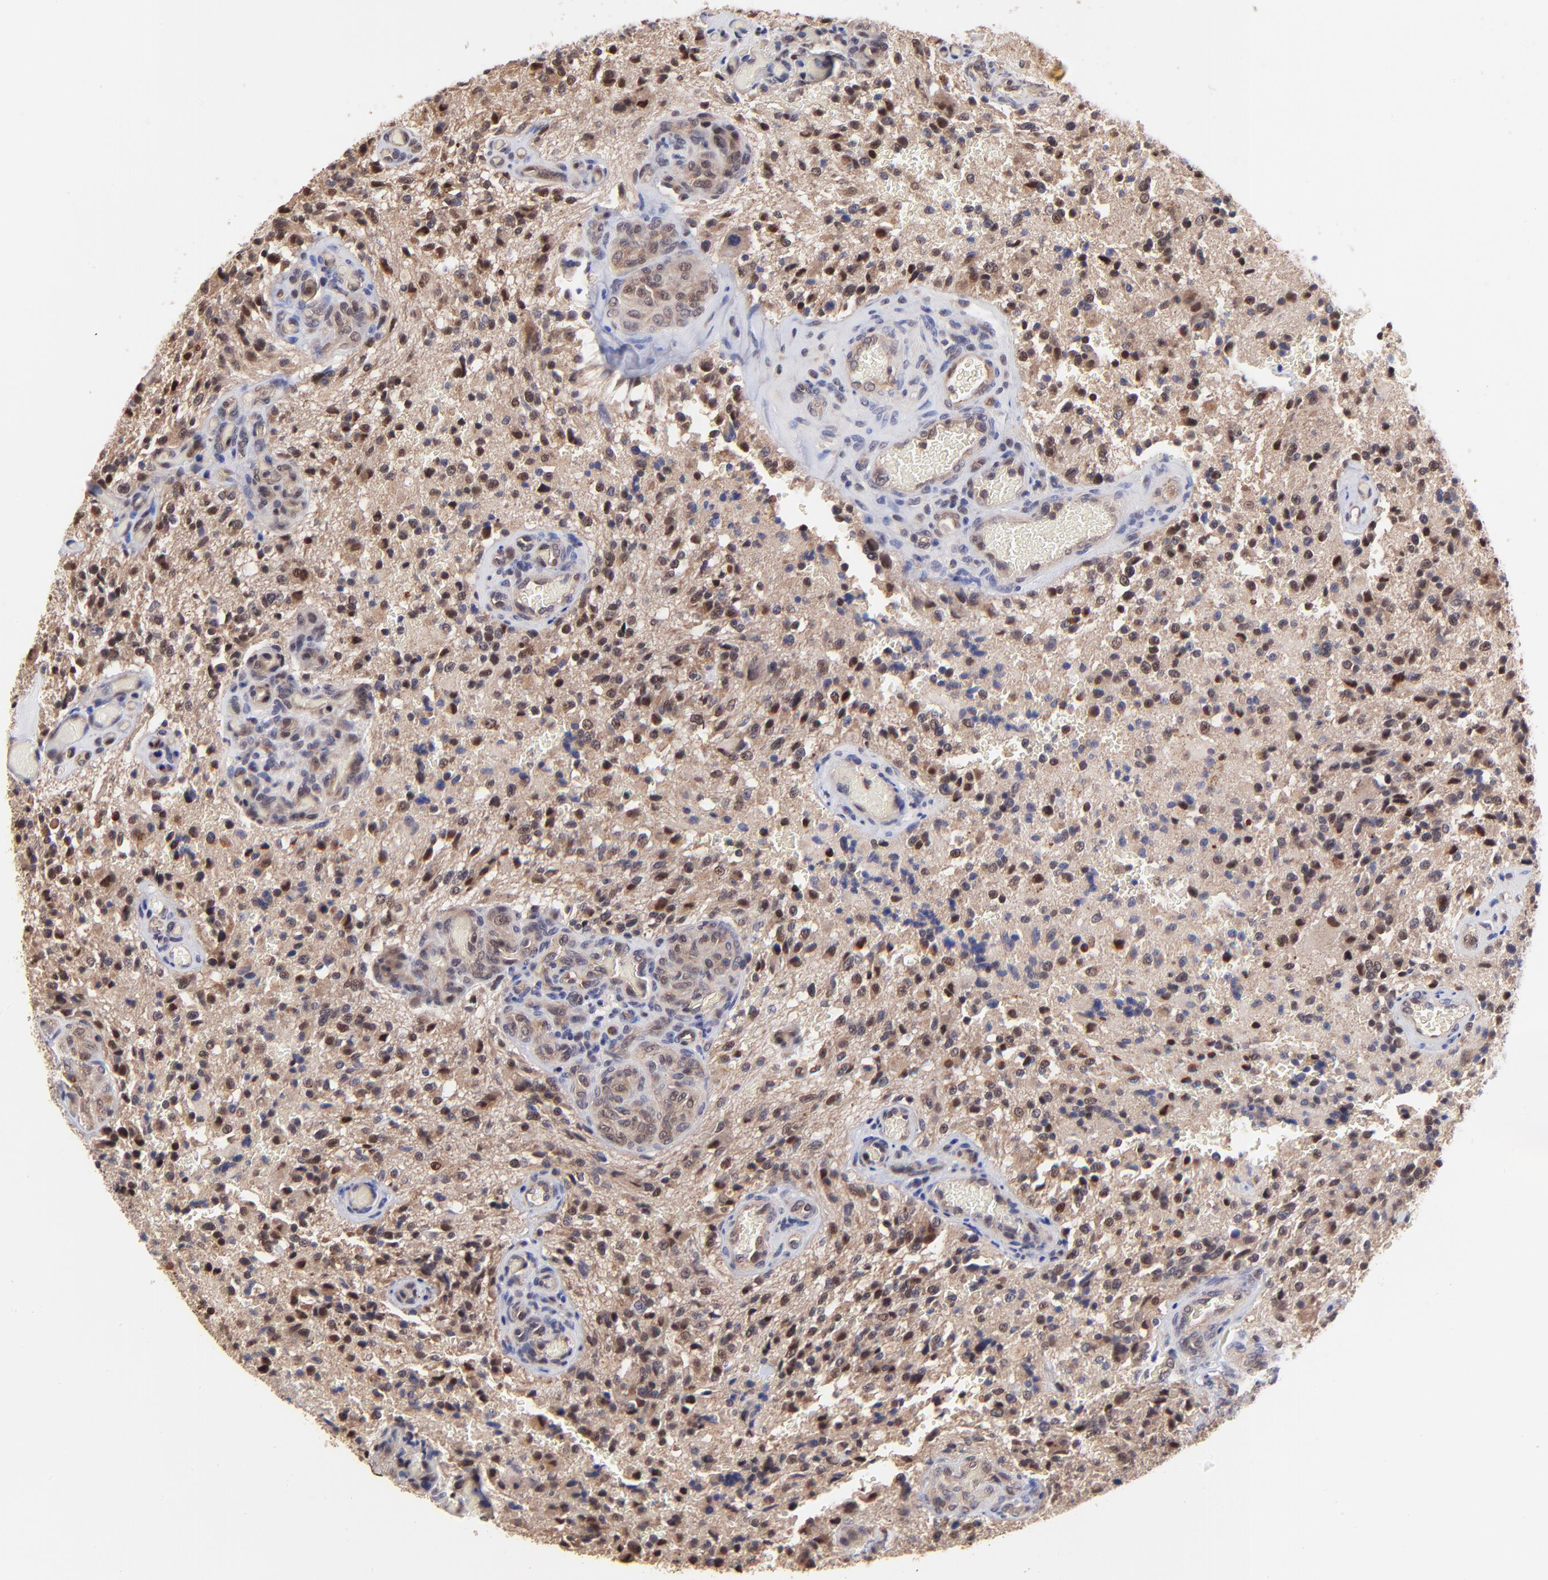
{"staining": {"intensity": "strong", "quantity": "25%-75%", "location": "cytoplasmic/membranous,nuclear"}, "tissue": "glioma", "cell_type": "Tumor cells", "image_type": "cancer", "snomed": [{"axis": "morphology", "description": "Normal tissue, NOS"}, {"axis": "morphology", "description": "Glioma, malignant, High grade"}, {"axis": "topography", "description": "Cerebral cortex"}], "caption": "Immunohistochemical staining of human glioma demonstrates strong cytoplasmic/membranous and nuclear protein positivity in approximately 25%-75% of tumor cells. Immunohistochemistry stains the protein in brown and the nuclei are stained blue.", "gene": "PSMA6", "patient": {"sex": "male", "age": 56}}